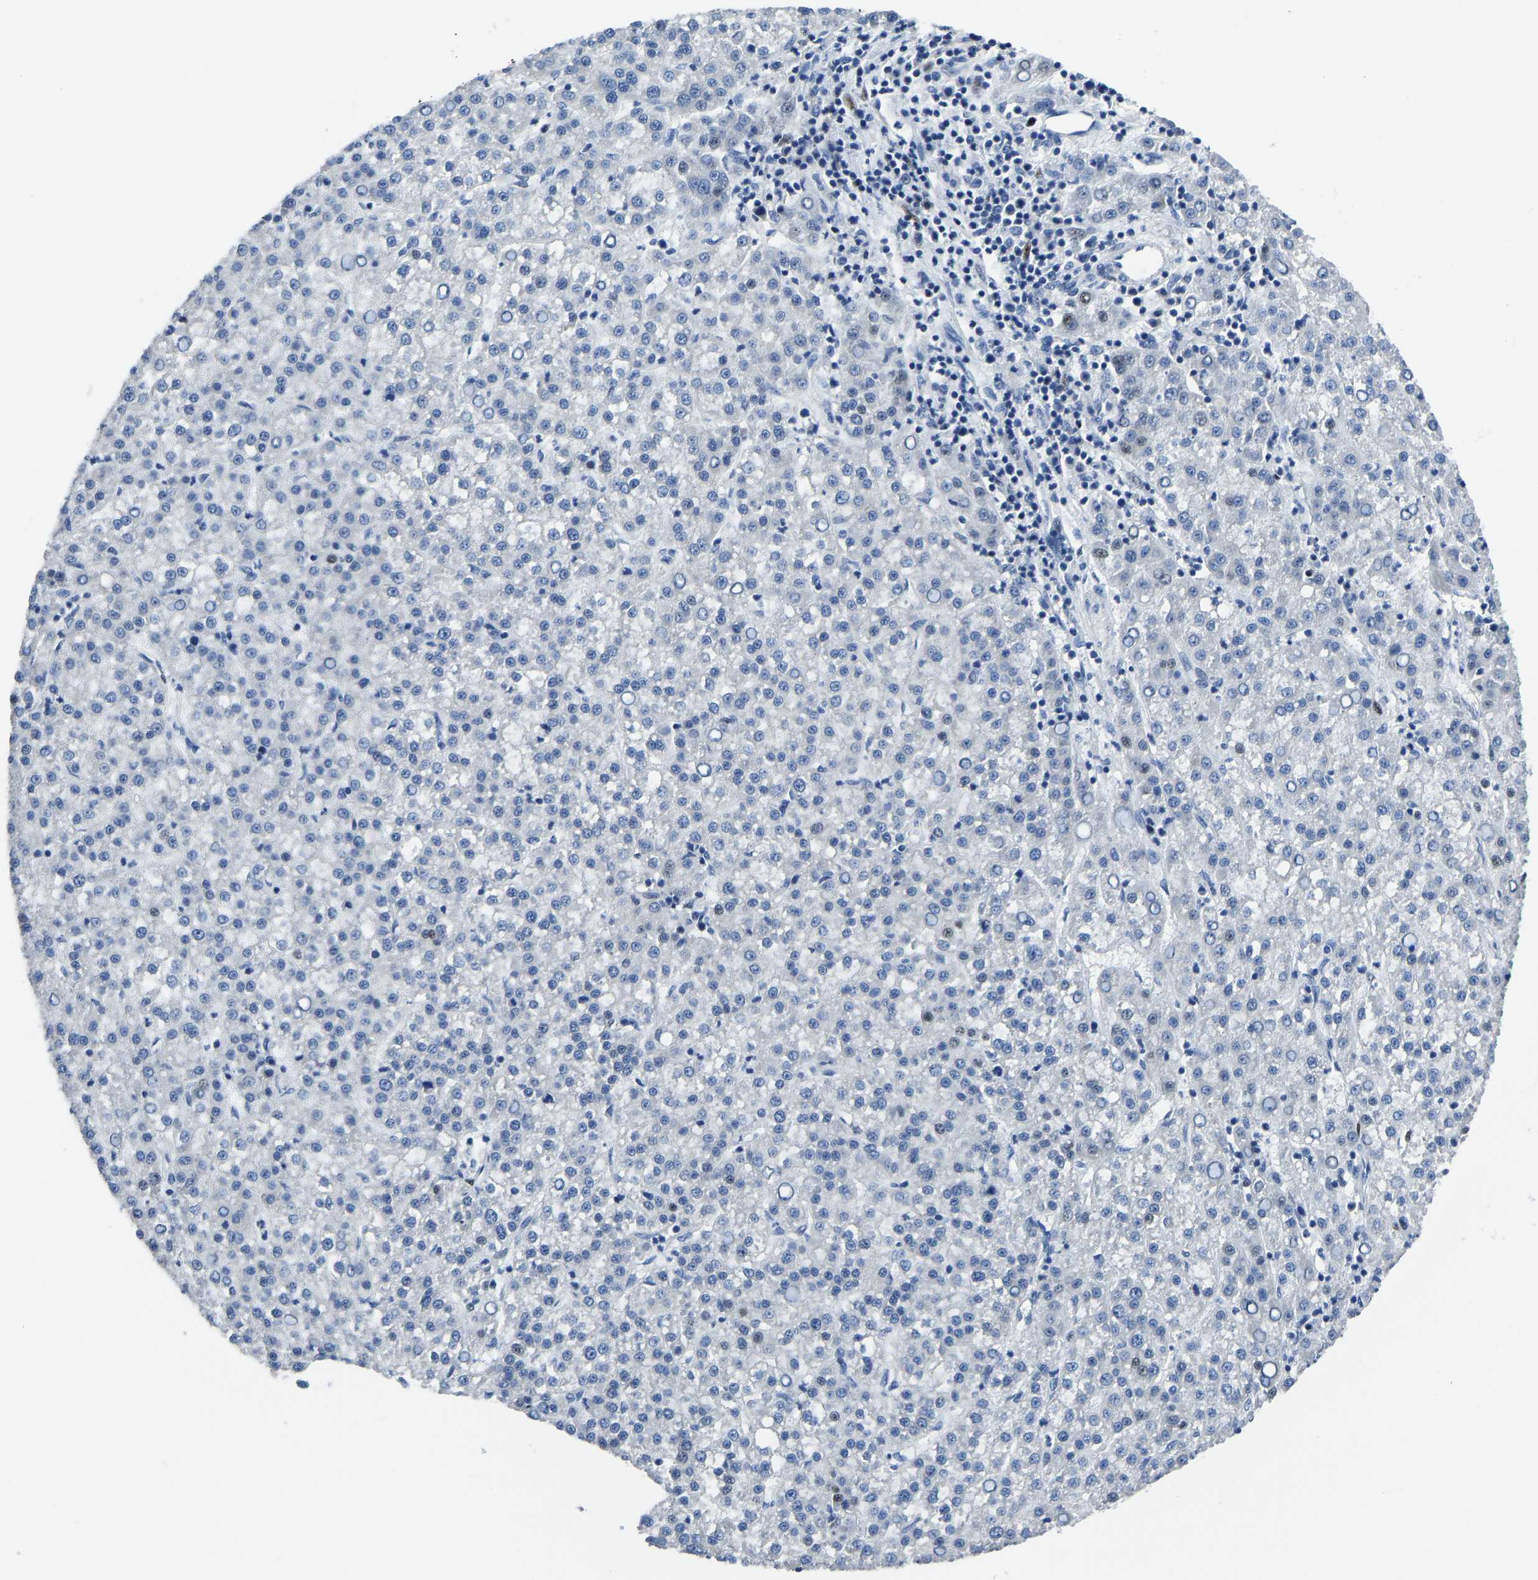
{"staining": {"intensity": "negative", "quantity": "none", "location": "none"}, "tissue": "liver cancer", "cell_type": "Tumor cells", "image_type": "cancer", "snomed": [{"axis": "morphology", "description": "Carcinoma, Hepatocellular, NOS"}, {"axis": "topography", "description": "Liver"}], "caption": "The immunohistochemistry histopathology image has no significant expression in tumor cells of liver hepatocellular carcinoma tissue.", "gene": "EGR1", "patient": {"sex": "female", "age": 58}}